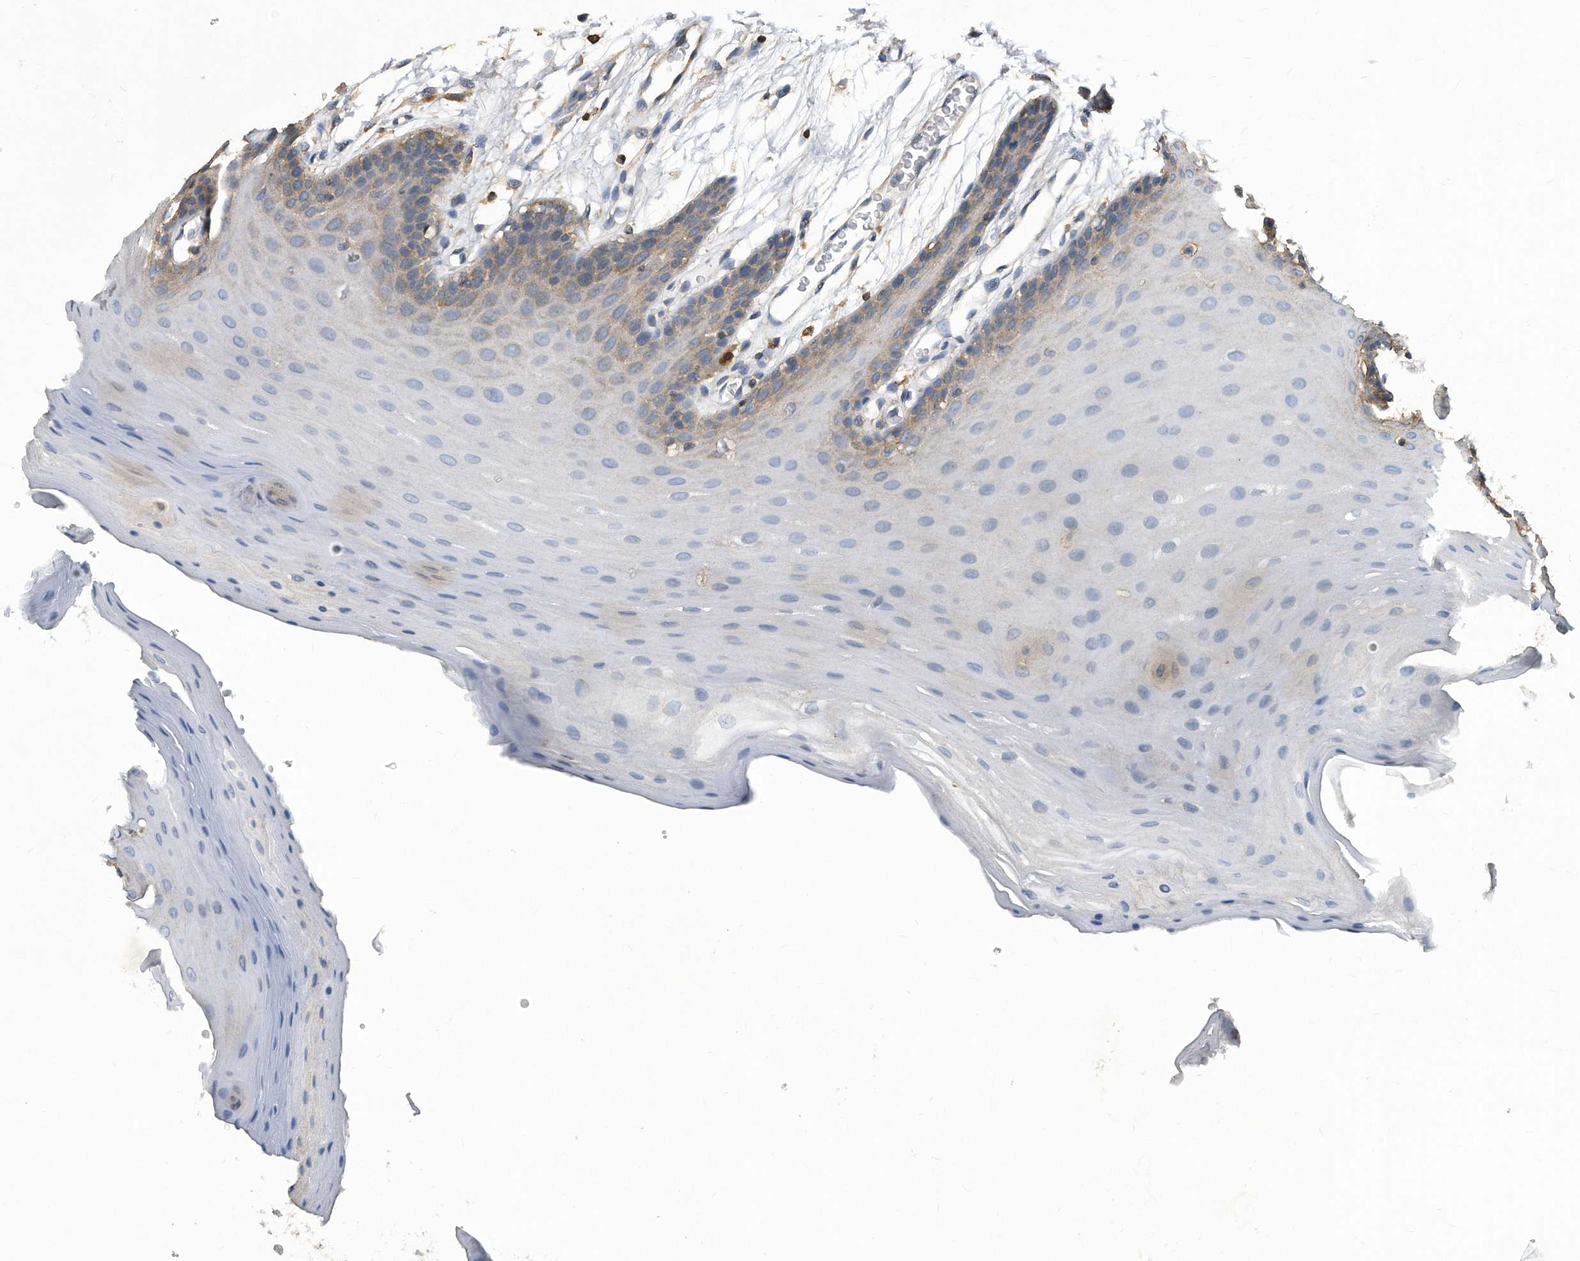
{"staining": {"intensity": "weak", "quantity": ">75%", "location": "cytoplasmic/membranous"}, "tissue": "oral mucosa", "cell_type": "Squamous epithelial cells", "image_type": "normal", "snomed": [{"axis": "morphology", "description": "Normal tissue, NOS"}, {"axis": "morphology", "description": "Squamous cell carcinoma, NOS"}, {"axis": "topography", "description": "Skeletal muscle"}, {"axis": "topography", "description": "Oral tissue"}, {"axis": "topography", "description": "Salivary gland"}, {"axis": "topography", "description": "Head-Neck"}], "caption": "Protein expression analysis of benign oral mucosa reveals weak cytoplasmic/membranous staining in approximately >75% of squamous epithelial cells. Using DAB (brown) and hematoxylin (blue) stains, captured at high magnification using brightfield microscopy.", "gene": "ATG5", "patient": {"sex": "male", "age": 54}}